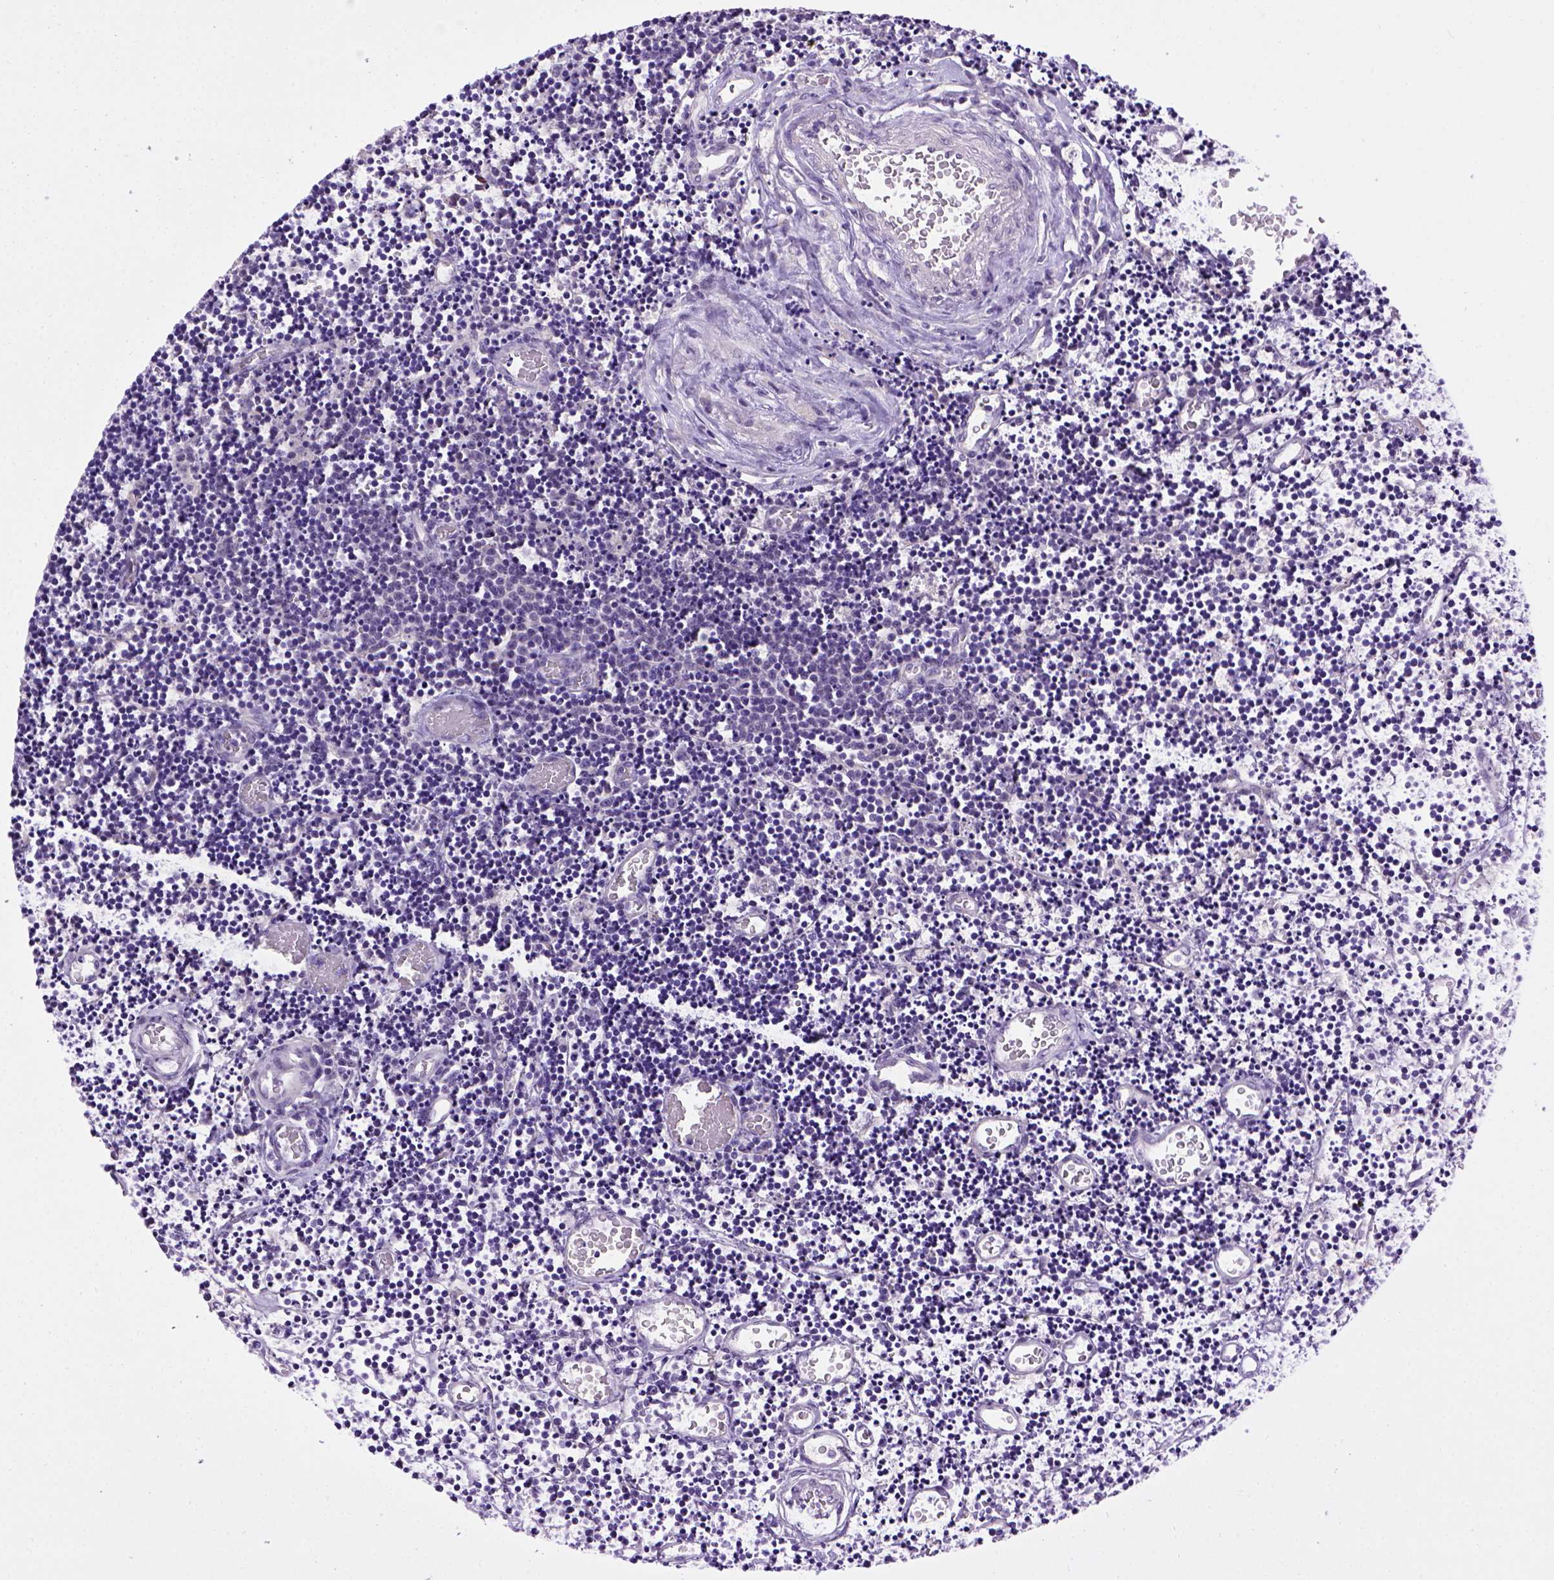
{"staining": {"intensity": "negative", "quantity": "none", "location": "none"}, "tissue": "lymphoma", "cell_type": "Tumor cells", "image_type": "cancer", "snomed": [{"axis": "morphology", "description": "Malignant lymphoma, non-Hodgkin's type, Low grade"}, {"axis": "topography", "description": "Brain"}], "caption": "Human lymphoma stained for a protein using IHC reveals no positivity in tumor cells.", "gene": "CDH1", "patient": {"sex": "female", "age": 66}}